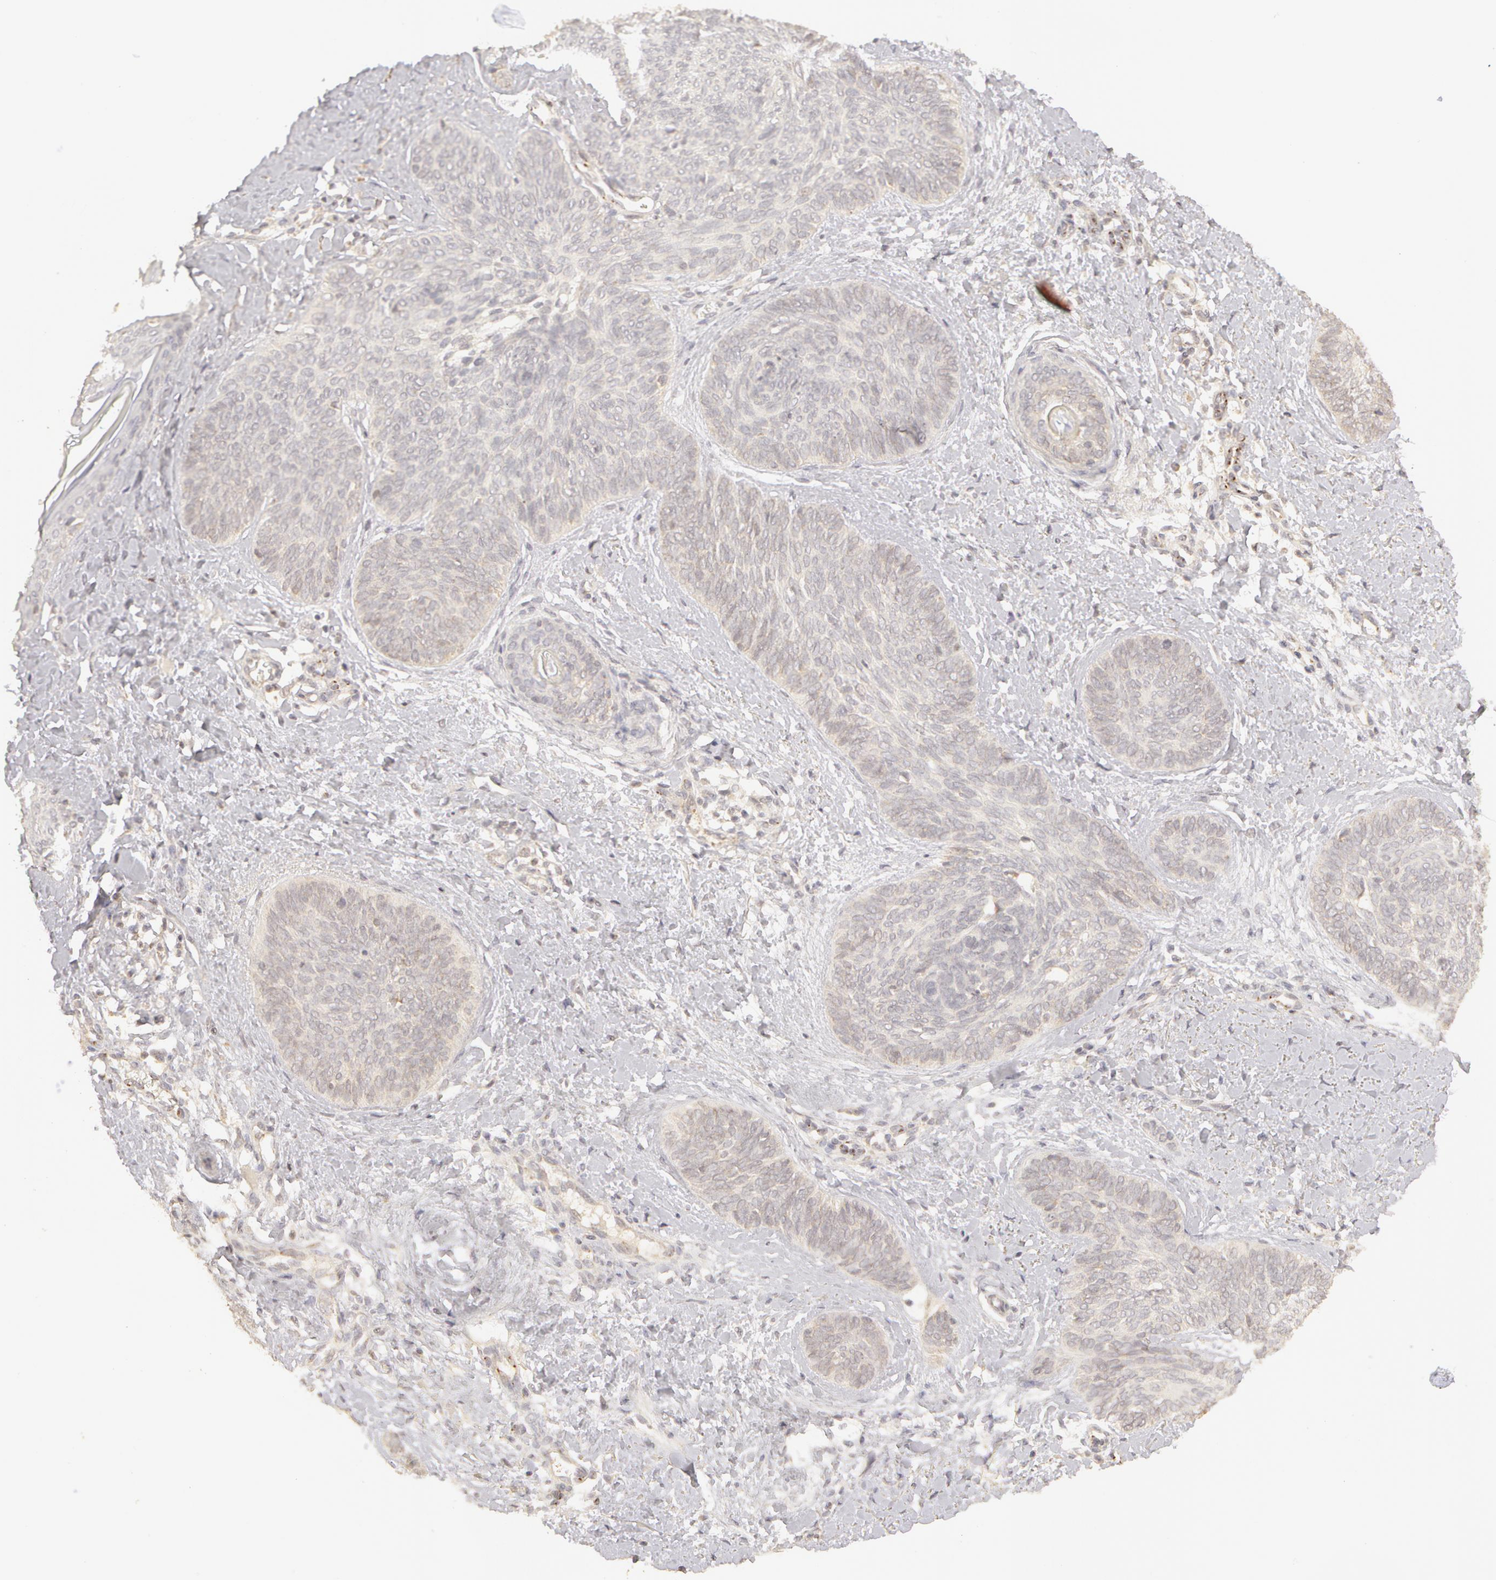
{"staining": {"intensity": "negative", "quantity": "none", "location": "none"}, "tissue": "skin cancer", "cell_type": "Tumor cells", "image_type": "cancer", "snomed": [{"axis": "morphology", "description": "Basal cell carcinoma"}, {"axis": "topography", "description": "Skin"}], "caption": "Tumor cells are negative for brown protein staining in basal cell carcinoma (skin).", "gene": "ADPRH", "patient": {"sex": "female", "age": 81}}